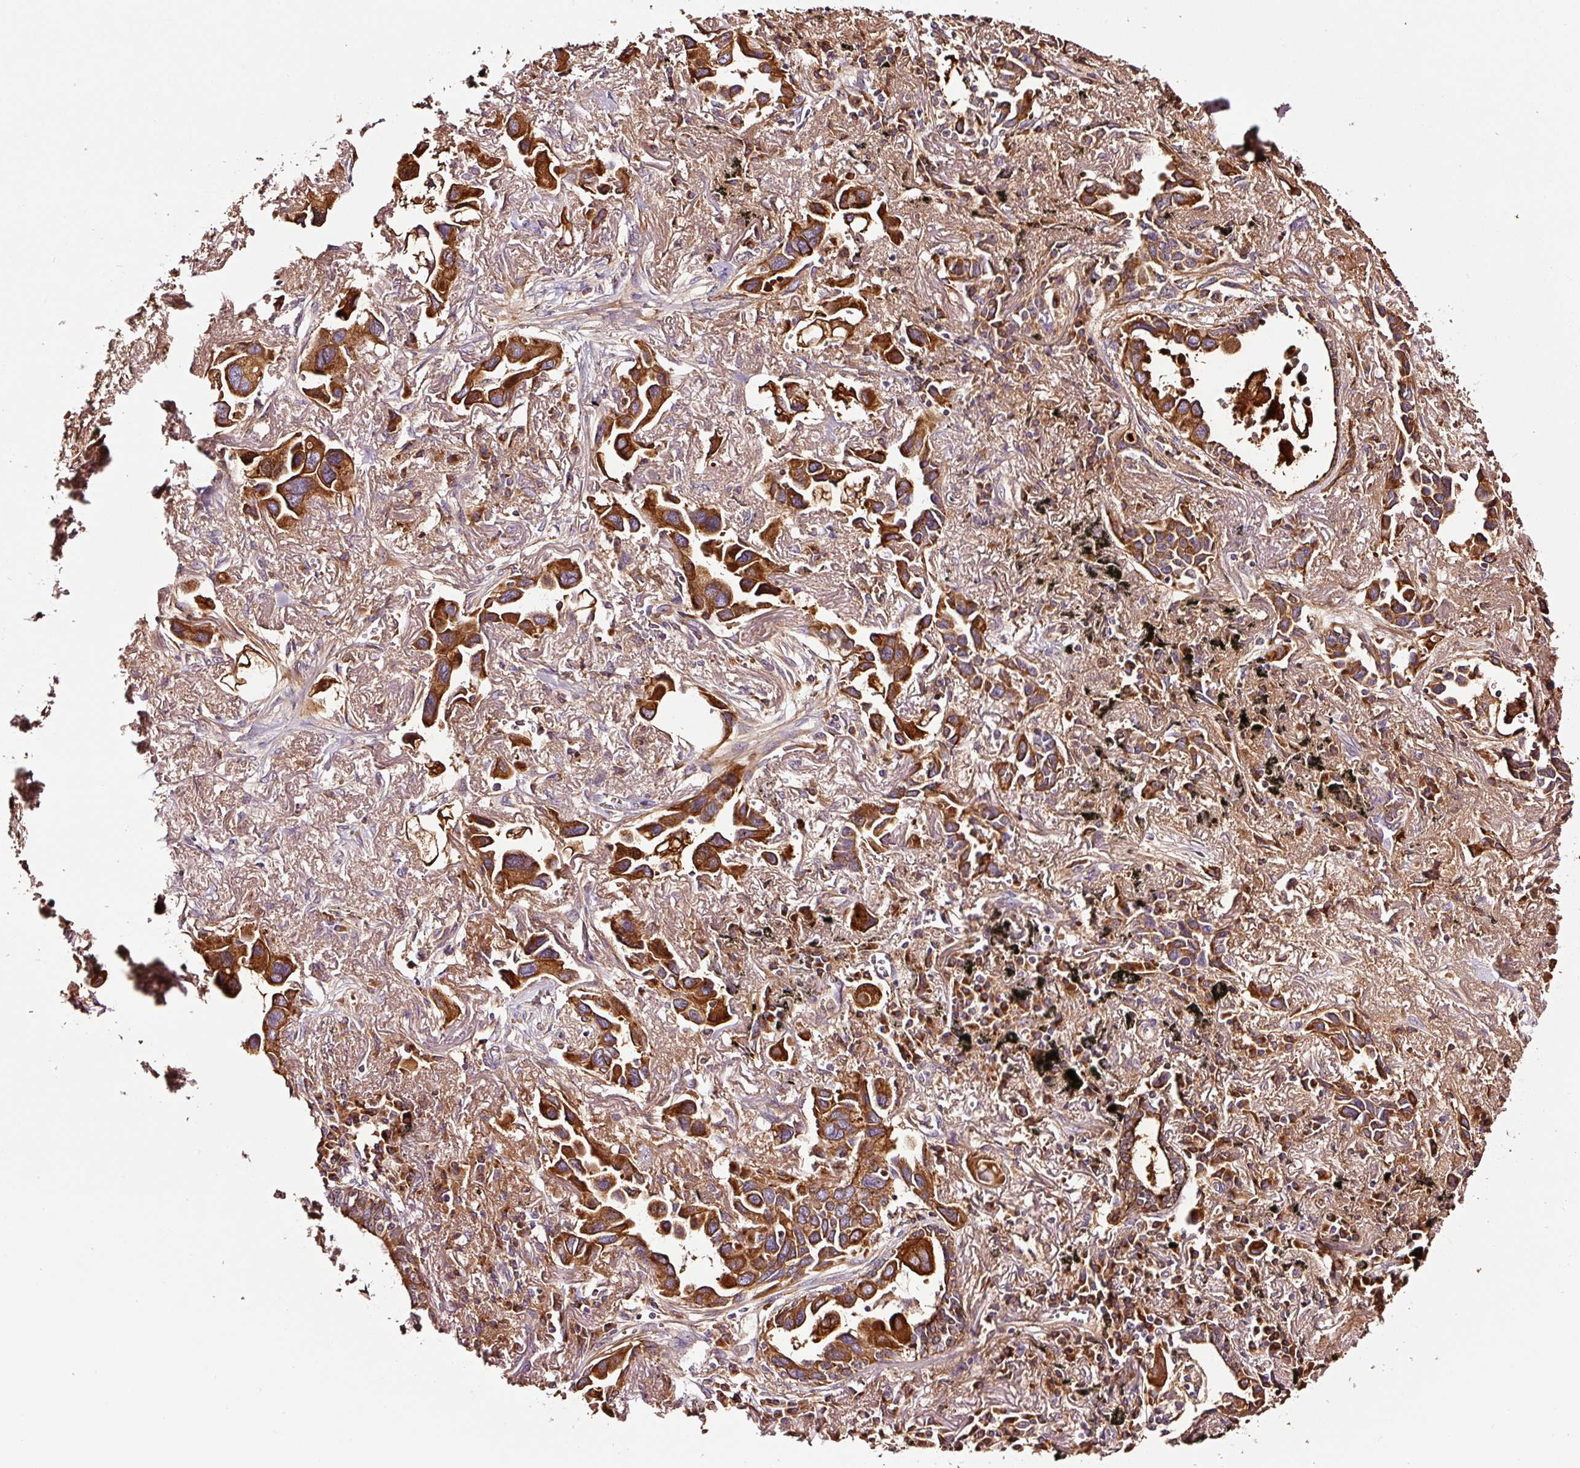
{"staining": {"intensity": "strong", "quantity": ">75%", "location": "cytoplasmic/membranous"}, "tissue": "lung cancer", "cell_type": "Tumor cells", "image_type": "cancer", "snomed": [{"axis": "morphology", "description": "Adenocarcinoma, NOS"}, {"axis": "topography", "description": "Lung"}], "caption": "Immunohistochemistry (DAB) staining of lung cancer (adenocarcinoma) demonstrates strong cytoplasmic/membranous protein staining in approximately >75% of tumor cells. Ihc stains the protein of interest in brown and the nuclei are stained blue.", "gene": "PGLYRP2", "patient": {"sex": "female", "age": 76}}